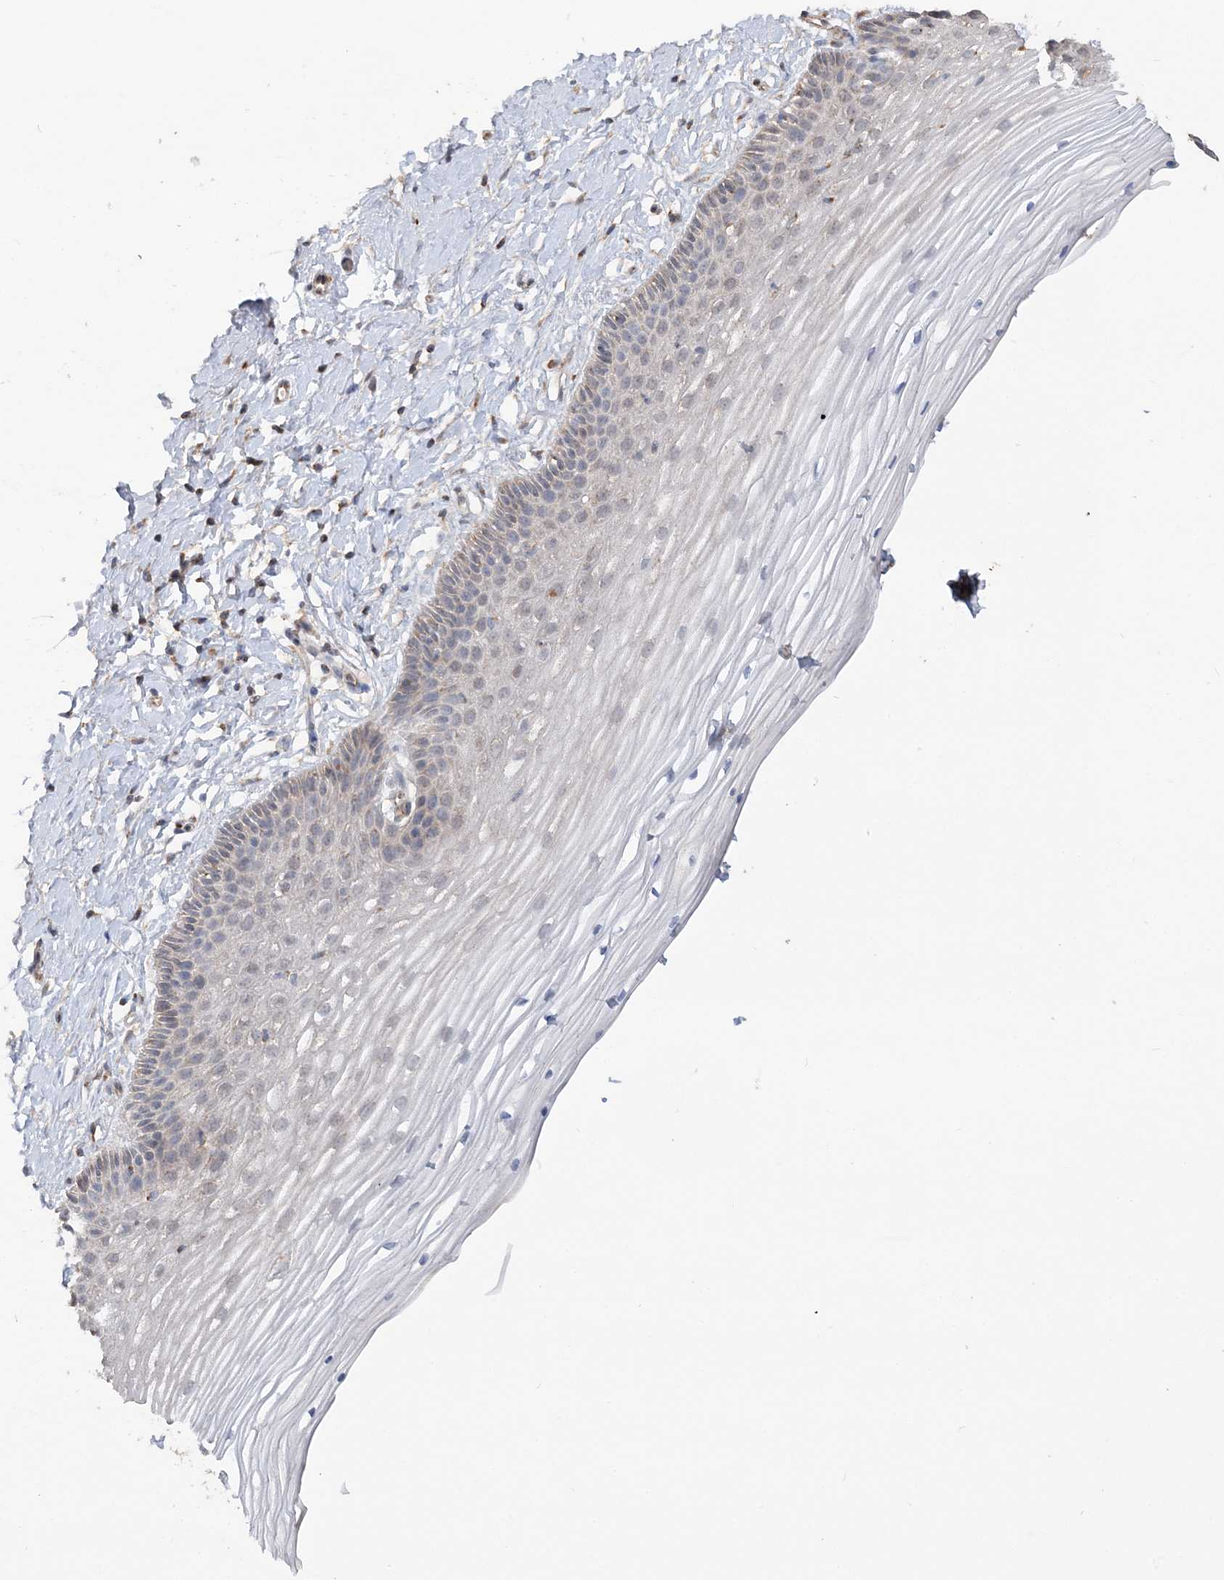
{"staining": {"intensity": "weak", "quantity": "<25%", "location": "cytoplasmic/membranous"}, "tissue": "vagina", "cell_type": "Squamous epithelial cells", "image_type": "normal", "snomed": [{"axis": "morphology", "description": "Normal tissue, NOS"}, {"axis": "topography", "description": "Vagina"}, {"axis": "topography", "description": "Cervix"}], "caption": "This is an IHC histopathology image of normal vagina. There is no positivity in squamous epithelial cells.", "gene": "SCLT1", "patient": {"sex": "female", "age": 40}}